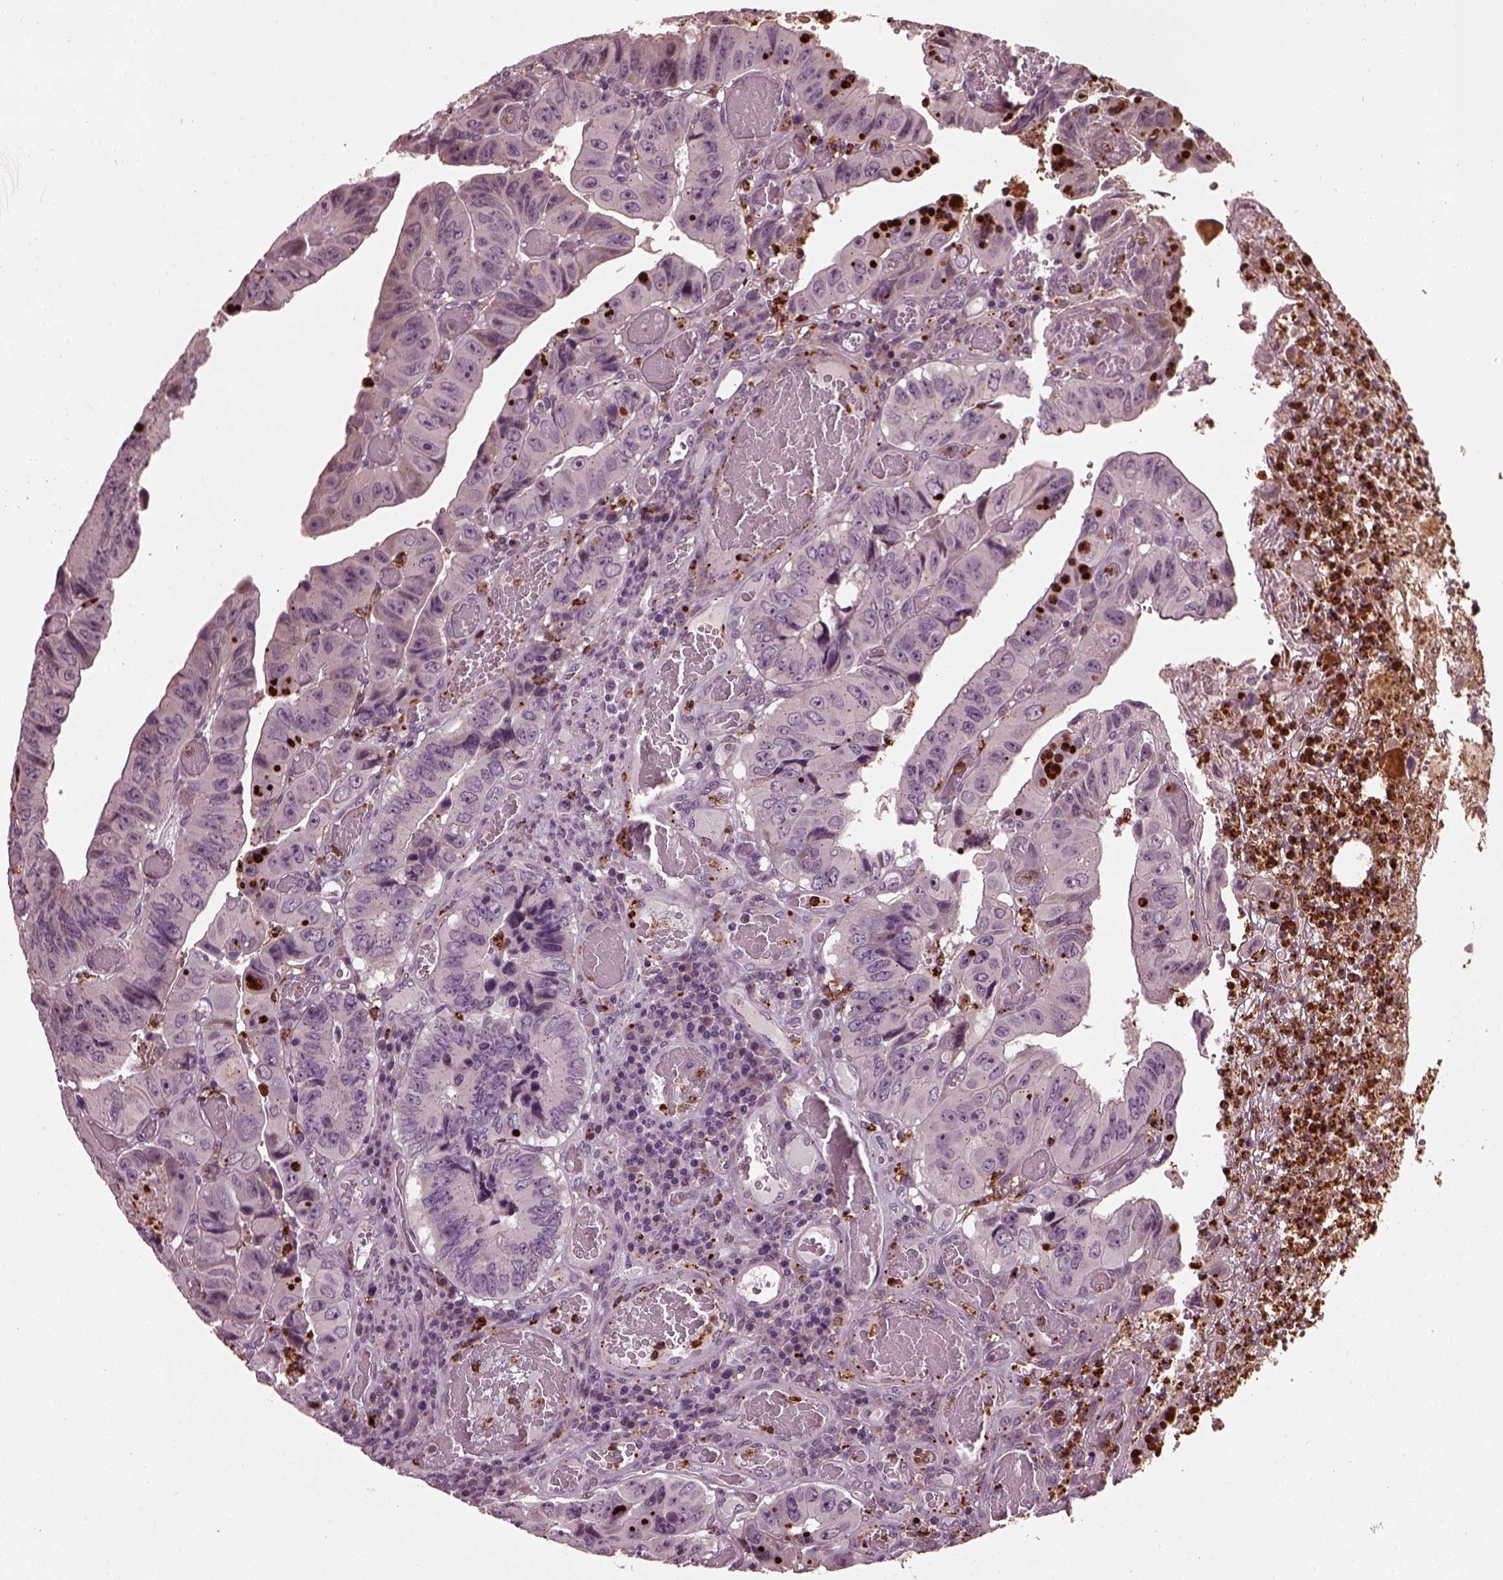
{"staining": {"intensity": "negative", "quantity": "none", "location": "none"}, "tissue": "colorectal cancer", "cell_type": "Tumor cells", "image_type": "cancer", "snomed": [{"axis": "morphology", "description": "Adenocarcinoma, NOS"}, {"axis": "topography", "description": "Colon"}], "caption": "This is a image of immunohistochemistry staining of colorectal cancer, which shows no staining in tumor cells.", "gene": "RUFY3", "patient": {"sex": "female", "age": 84}}